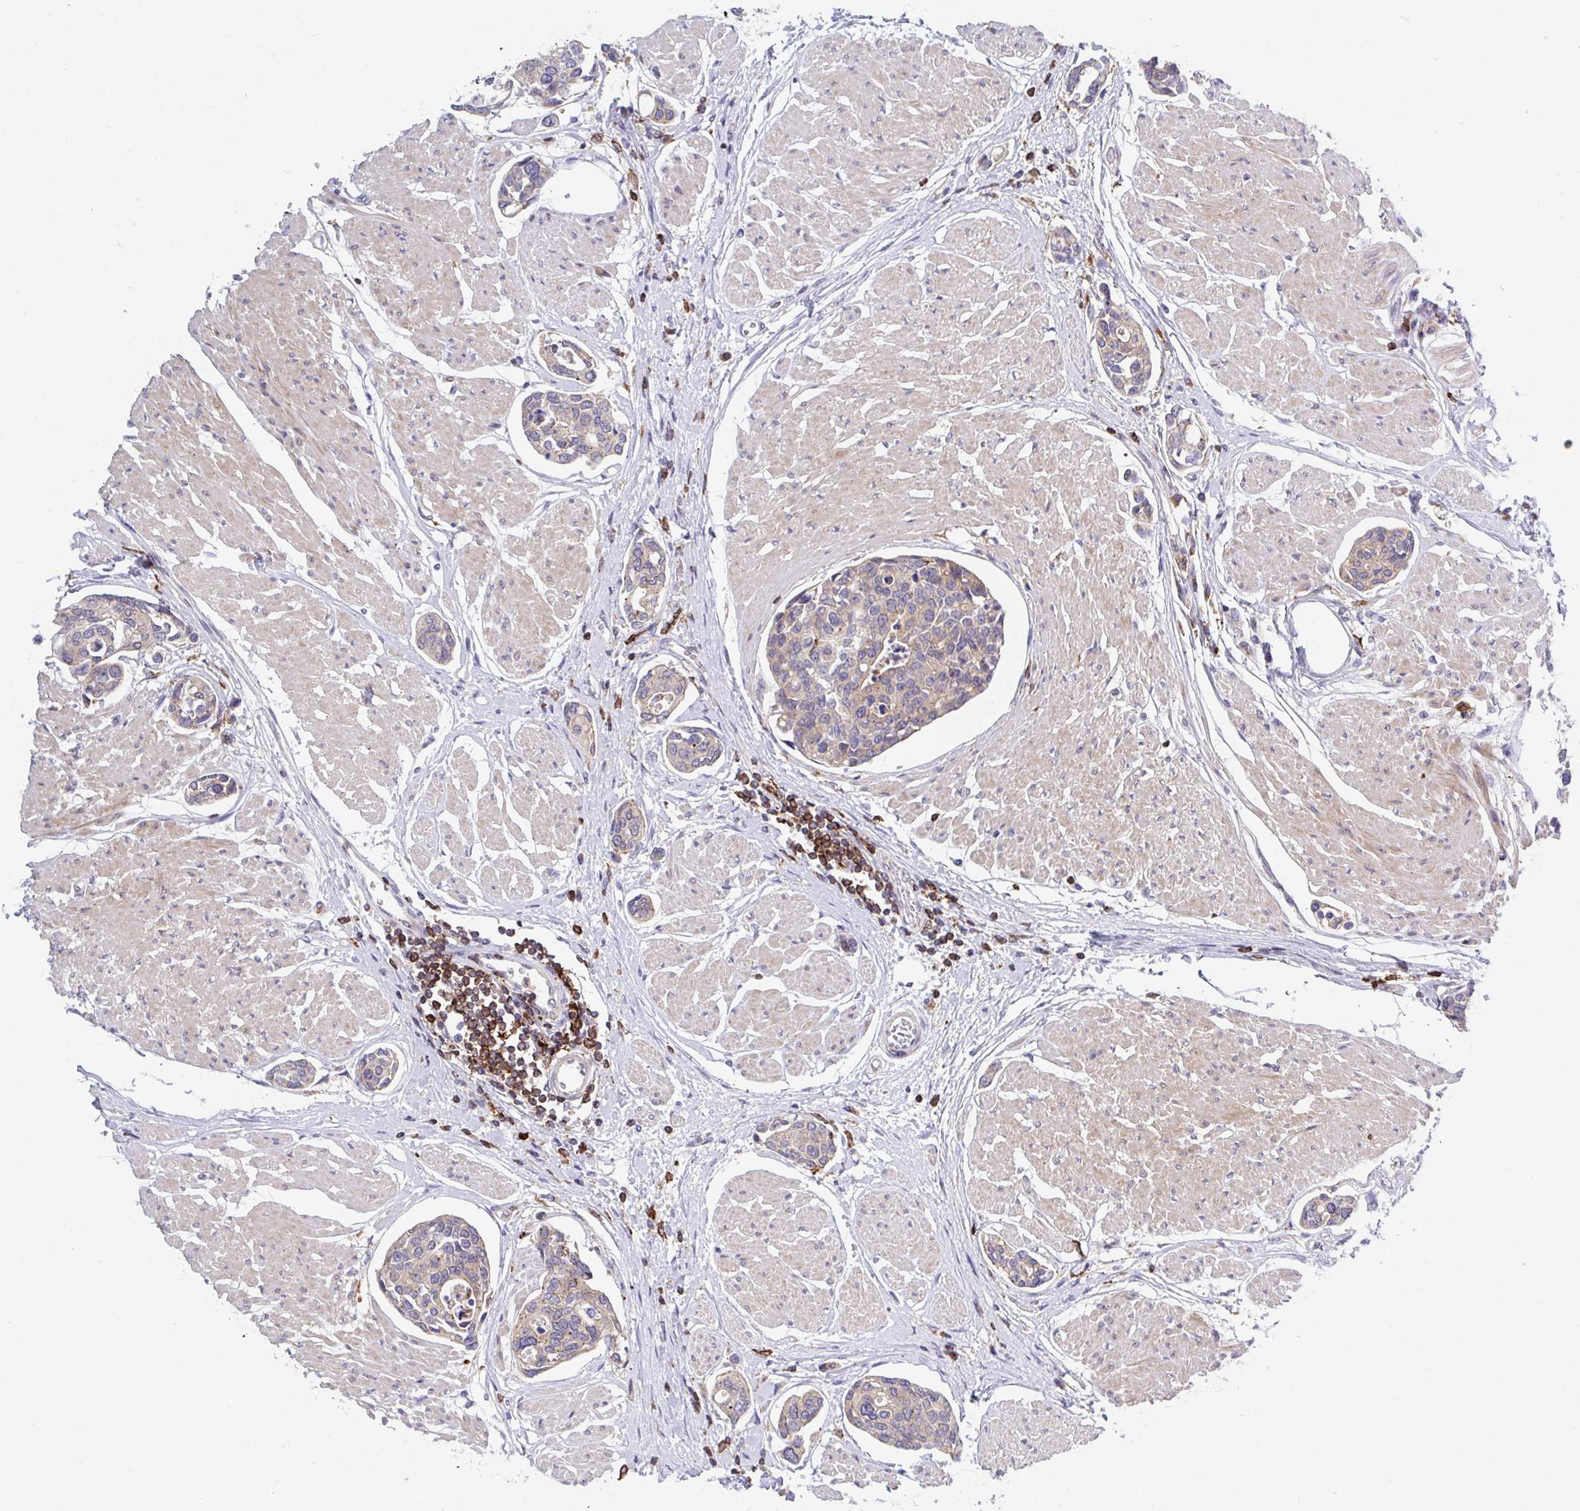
{"staining": {"intensity": "weak", "quantity": ">75%", "location": "cytoplasmic/membranous"}, "tissue": "urothelial cancer", "cell_type": "Tumor cells", "image_type": "cancer", "snomed": [{"axis": "morphology", "description": "Urothelial carcinoma, High grade"}, {"axis": "topography", "description": "Urinary bladder"}], "caption": "This photomicrograph shows immunohistochemistry staining of human urothelial carcinoma (high-grade), with low weak cytoplasmic/membranous positivity in about >75% of tumor cells.", "gene": "FRMD3", "patient": {"sex": "male", "age": 78}}